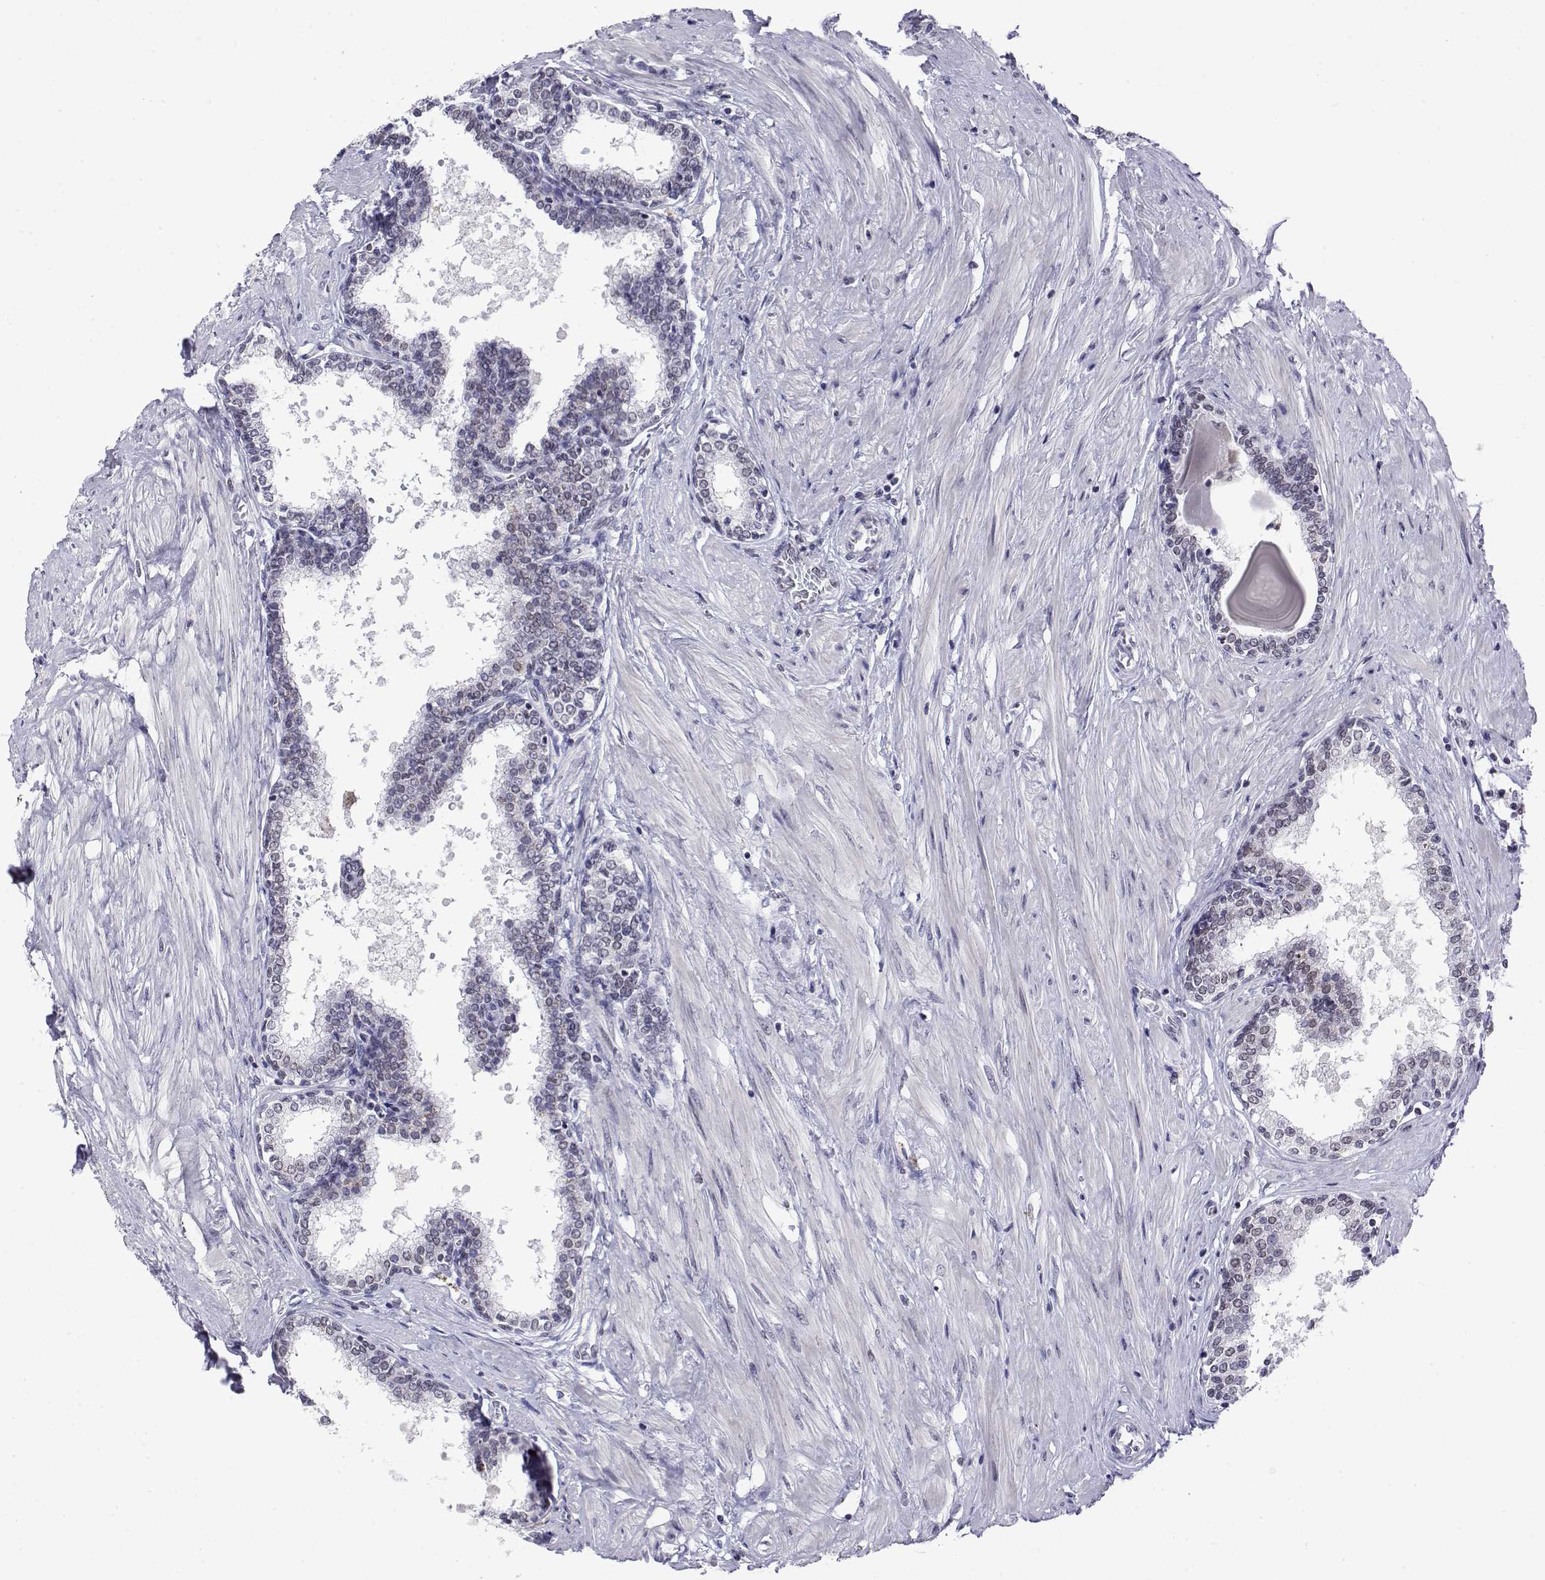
{"staining": {"intensity": "negative", "quantity": "none", "location": "none"}, "tissue": "prostate", "cell_type": "Glandular cells", "image_type": "normal", "snomed": [{"axis": "morphology", "description": "Normal tissue, NOS"}, {"axis": "topography", "description": "Prostate"}], "caption": "The immunohistochemistry image has no significant positivity in glandular cells of prostate. (DAB IHC with hematoxylin counter stain).", "gene": "POLDIP3", "patient": {"sex": "male", "age": 55}}